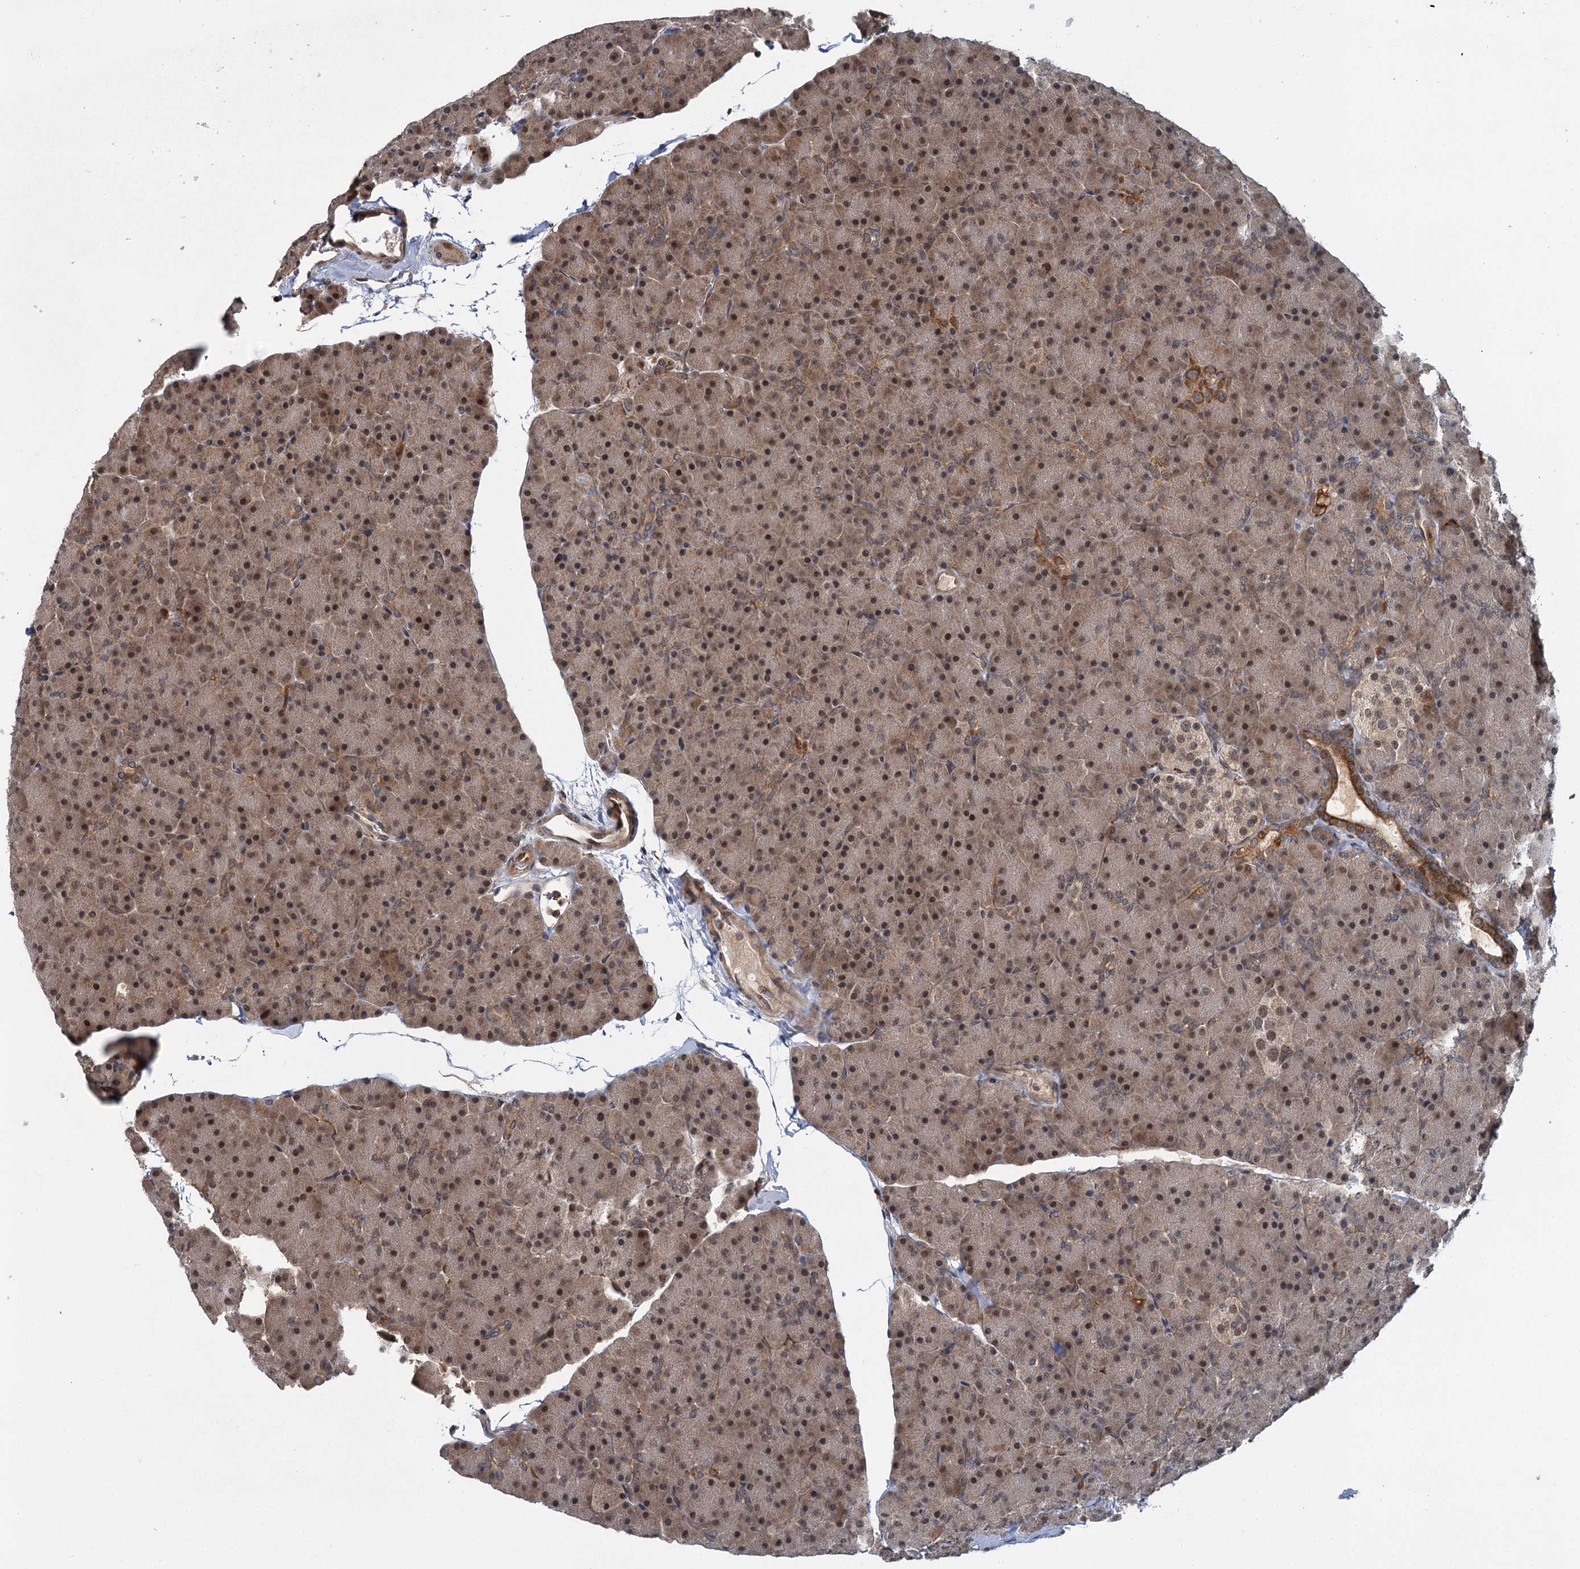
{"staining": {"intensity": "moderate", "quantity": ">75%", "location": "cytoplasmic/membranous,nuclear"}, "tissue": "pancreas", "cell_type": "Exocrine glandular cells", "image_type": "normal", "snomed": [{"axis": "morphology", "description": "Normal tissue, NOS"}, {"axis": "topography", "description": "Pancreas"}], "caption": "Brown immunohistochemical staining in benign human pancreas displays moderate cytoplasmic/membranous,nuclear staining in approximately >75% of exocrine glandular cells. The staining is performed using DAB (3,3'-diaminobenzidine) brown chromogen to label protein expression. The nuclei are counter-stained blue using hematoxylin.", "gene": "APBA2", "patient": {"sex": "male", "age": 36}}